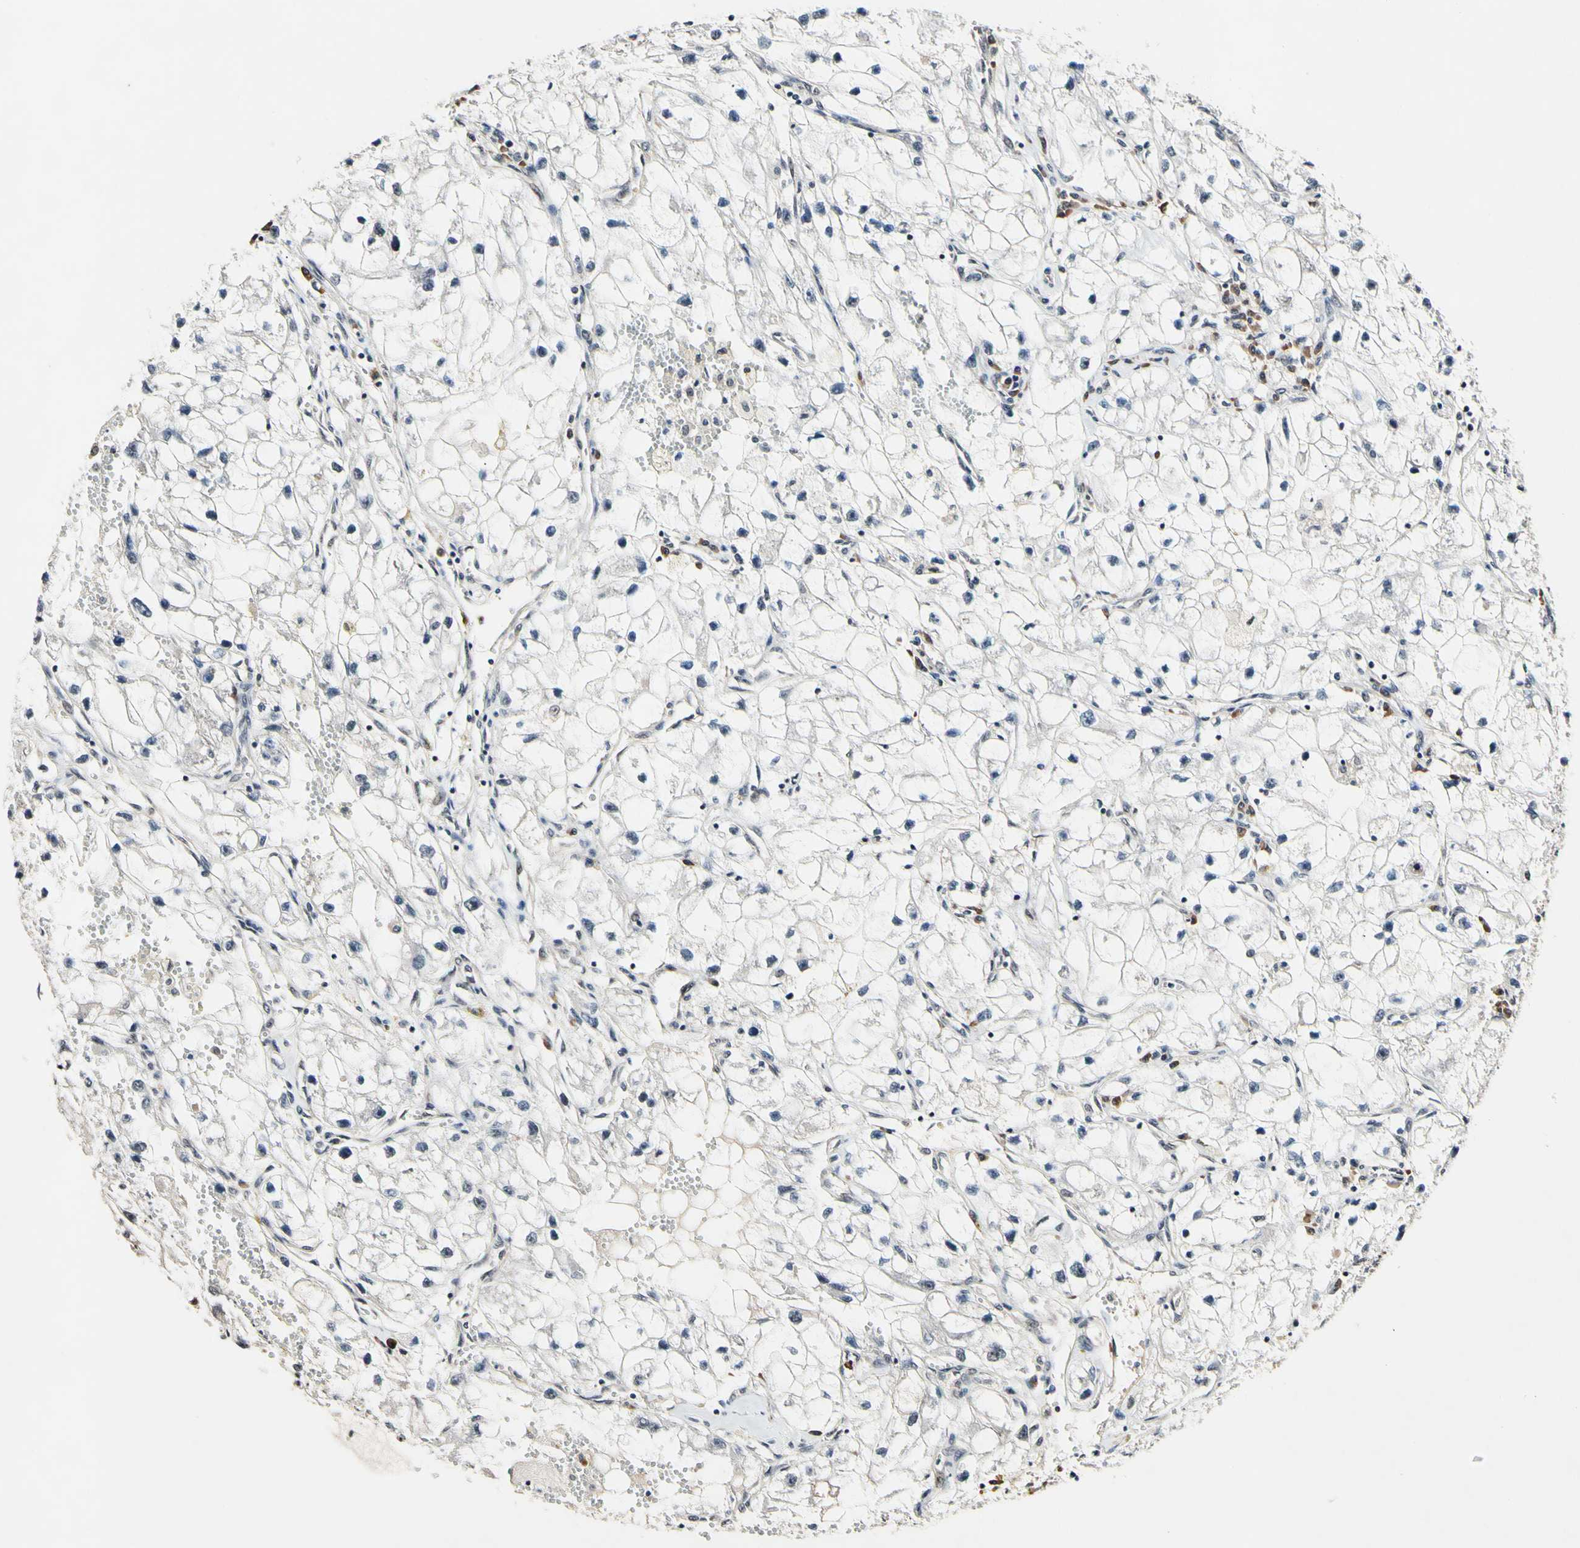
{"staining": {"intensity": "negative", "quantity": "none", "location": "none"}, "tissue": "renal cancer", "cell_type": "Tumor cells", "image_type": "cancer", "snomed": [{"axis": "morphology", "description": "Adenocarcinoma, NOS"}, {"axis": "topography", "description": "Kidney"}], "caption": "Renal adenocarcinoma stained for a protein using immunohistochemistry (IHC) displays no positivity tumor cells.", "gene": "PSMD10", "patient": {"sex": "female", "age": 70}}